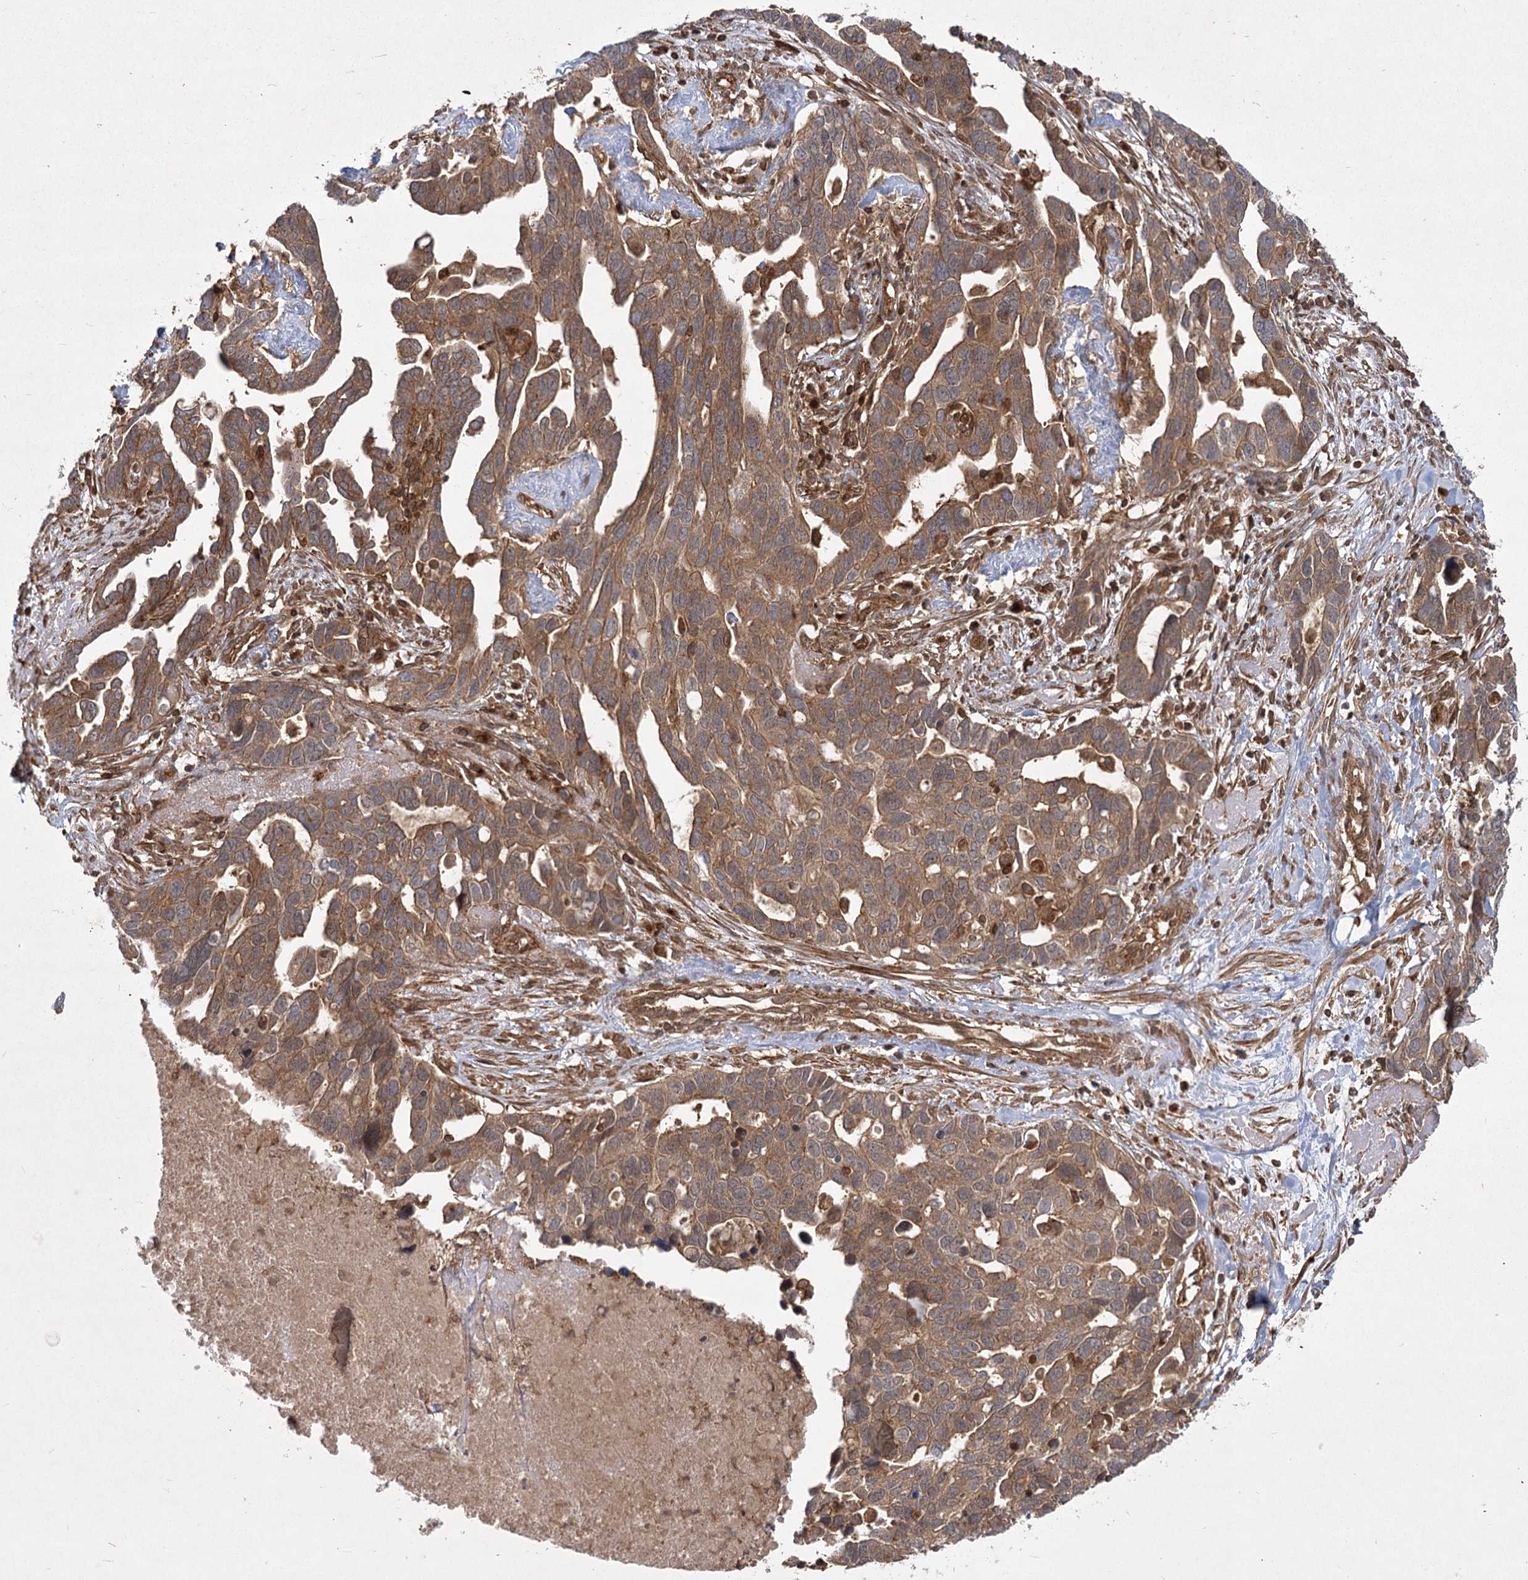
{"staining": {"intensity": "moderate", "quantity": ">75%", "location": "cytoplasmic/membranous"}, "tissue": "ovarian cancer", "cell_type": "Tumor cells", "image_type": "cancer", "snomed": [{"axis": "morphology", "description": "Cystadenocarcinoma, serous, NOS"}, {"axis": "topography", "description": "Ovary"}], "caption": "This image displays immunohistochemistry staining of human ovarian serous cystadenocarcinoma, with medium moderate cytoplasmic/membranous expression in about >75% of tumor cells.", "gene": "MDFIC", "patient": {"sex": "female", "age": 54}}